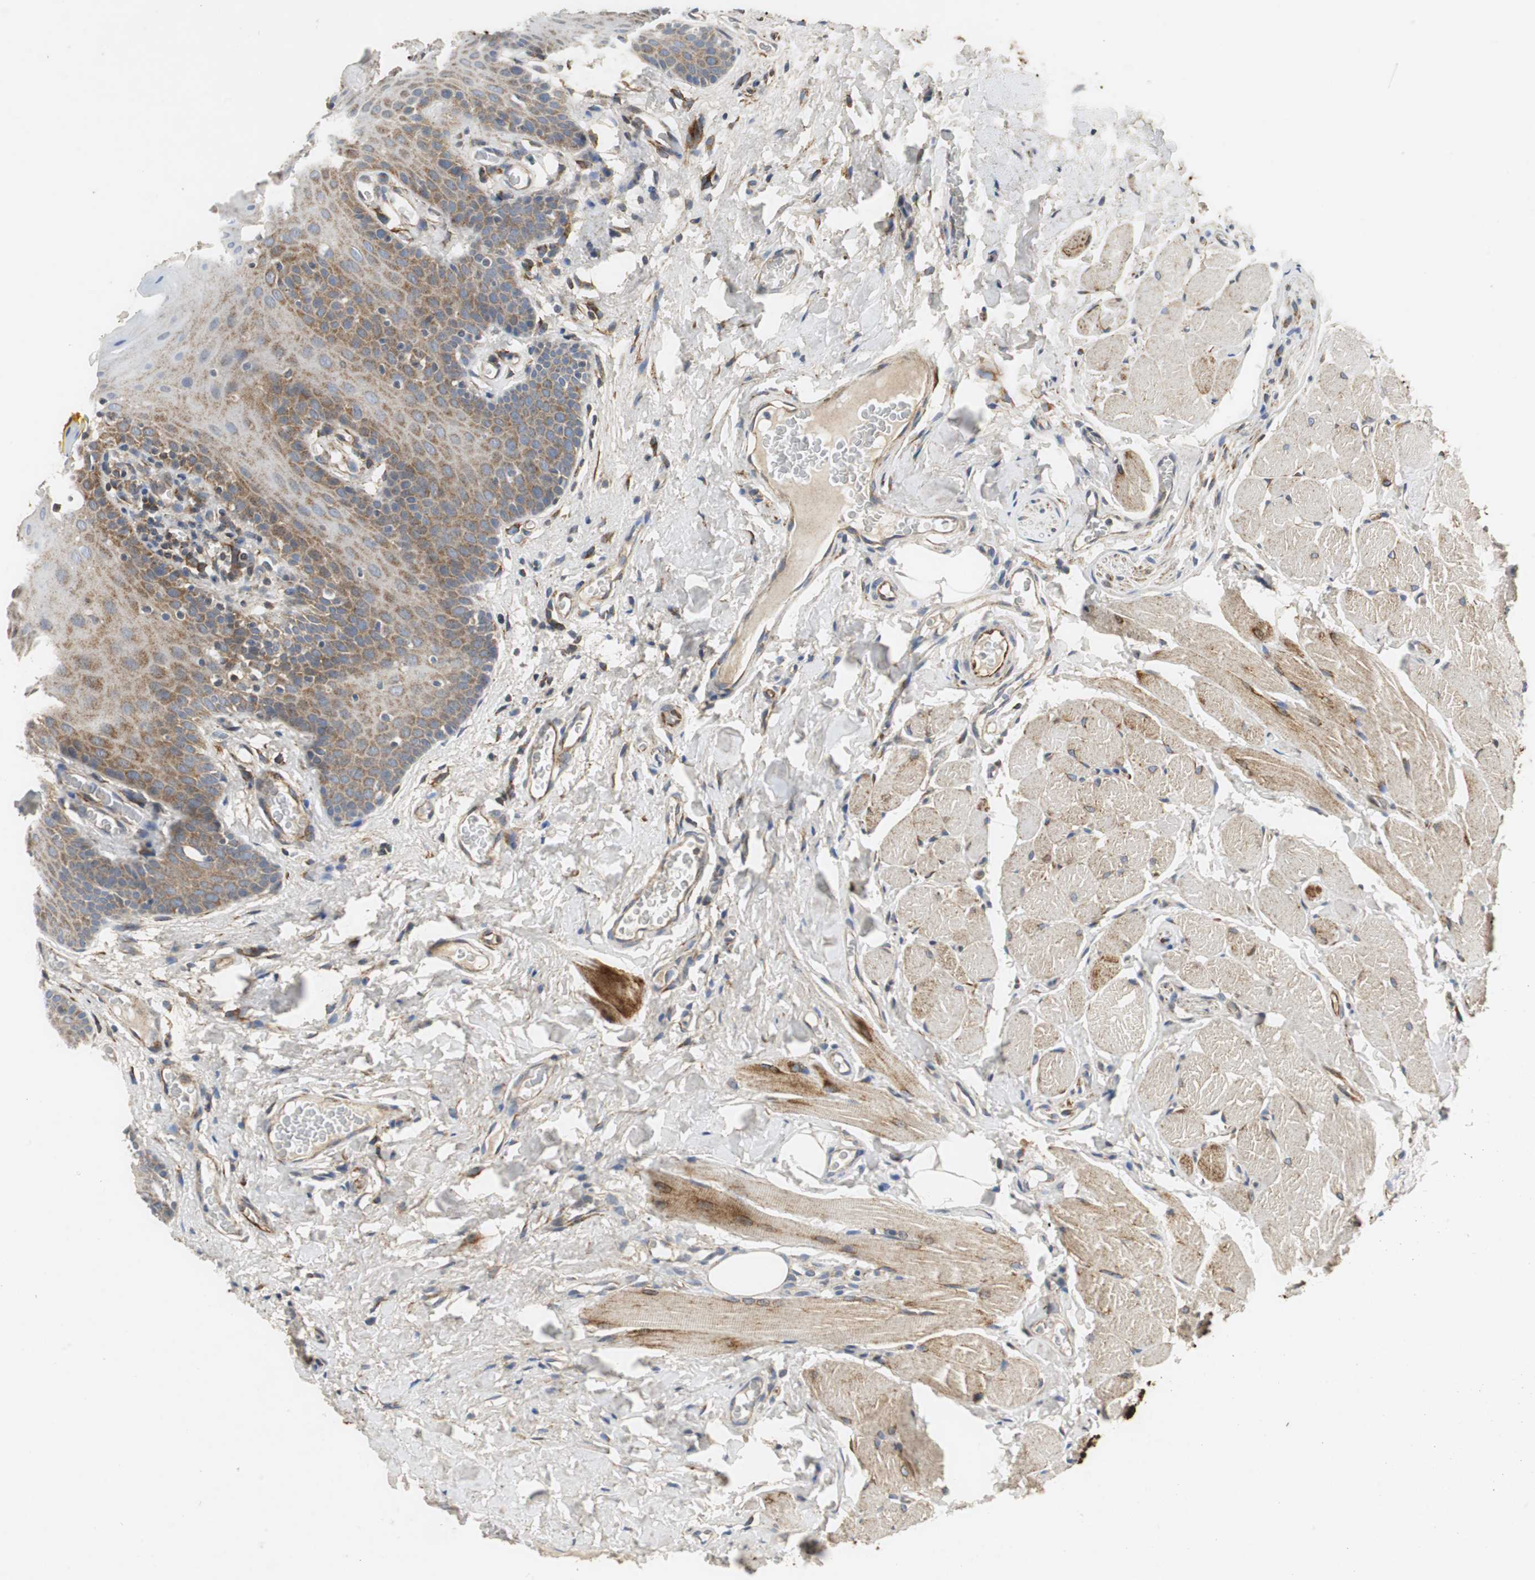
{"staining": {"intensity": "moderate", "quantity": ">75%", "location": "cytoplasmic/membranous"}, "tissue": "oral mucosa", "cell_type": "Squamous epithelial cells", "image_type": "normal", "snomed": [{"axis": "morphology", "description": "Normal tissue, NOS"}, {"axis": "topography", "description": "Oral tissue"}], "caption": "A medium amount of moderate cytoplasmic/membranous positivity is identified in approximately >75% of squamous epithelial cells in normal oral mucosa. The staining was performed using DAB (3,3'-diaminobenzidine) to visualize the protein expression in brown, while the nuclei were stained in blue with hematoxylin (Magnification: 20x).", "gene": "ISCU", "patient": {"sex": "male", "age": 54}}